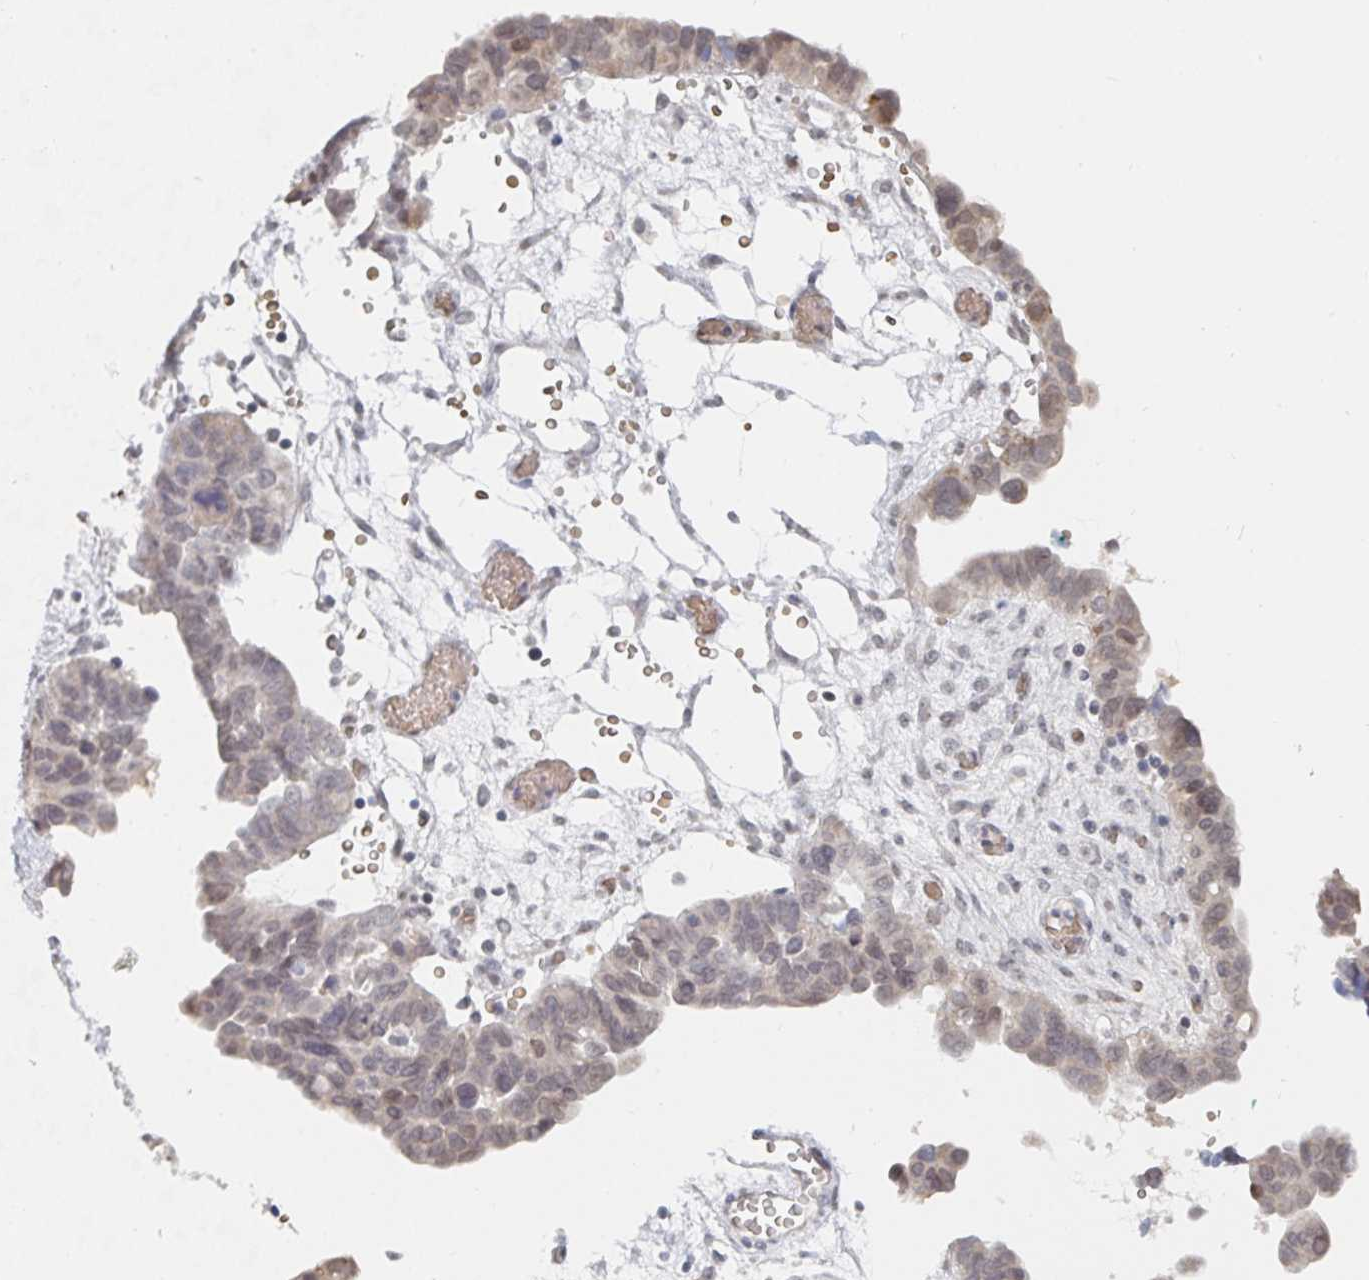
{"staining": {"intensity": "weak", "quantity": "<25%", "location": "nuclear"}, "tissue": "ovarian cancer", "cell_type": "Tumor cells", "image_type": "cancer", "snomed": [{"axis": "morphology", "description": "Cystadenocarcinoma, serous, NOS"}, {"axis": "topography", "description": "Ovary"}], "caption": "High magnification brightfield microscopy of serous cystadenocarcinoma (ovarian) stained with DAB (3,3'-diaminobenzidine) (brown) and counterstained with hematoxylin (blue): tumor cells show no significant positivity.", "gene": "CHD2", "patient": {"sex": "female", "age": 64}}